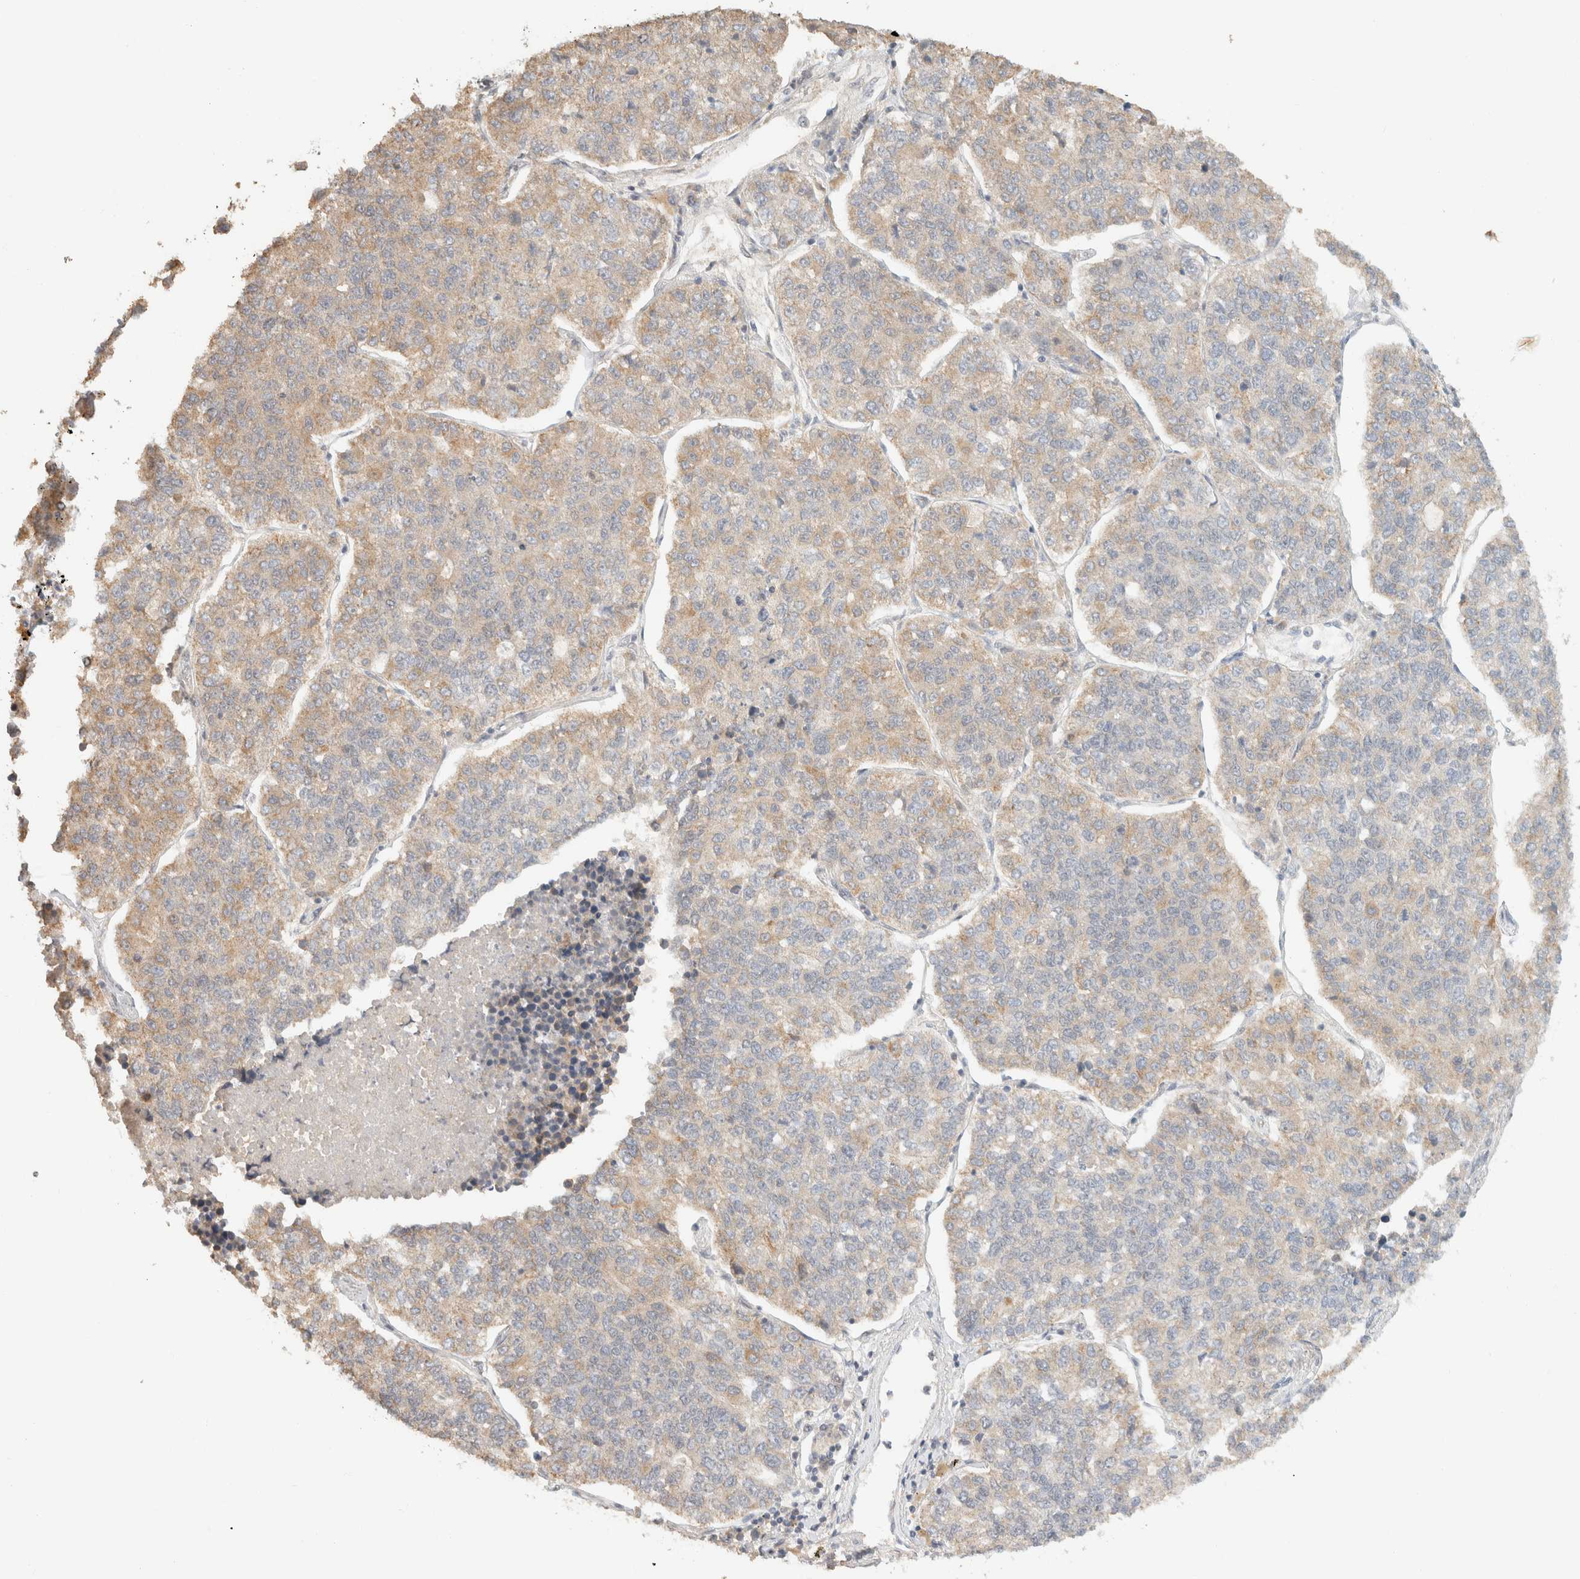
{"staining": {"intensity": "weak", "quantity": "25%-75%", "location": "cytoplasmic/membranous"}, "tissue": "lung cancer", "cell_type": "Tumor cells", "image_type": "cancer", "snomed": [{"axis": "morphology", "description": "Adenocarcinoma, NOS"}, {"axis": "topography", "description": "Lung"}], "caption": "A brown stain labels weak cytoplasmic/membranous staining of a protein in human lung adenocarcinoma tumor cells. The staining was performed using DAB, with brown indicating positive protein expression. Nuclei are stained blue with hematoxylin.", "gene": "TACC1", "patient": {"sex": "male", "age": 49}}